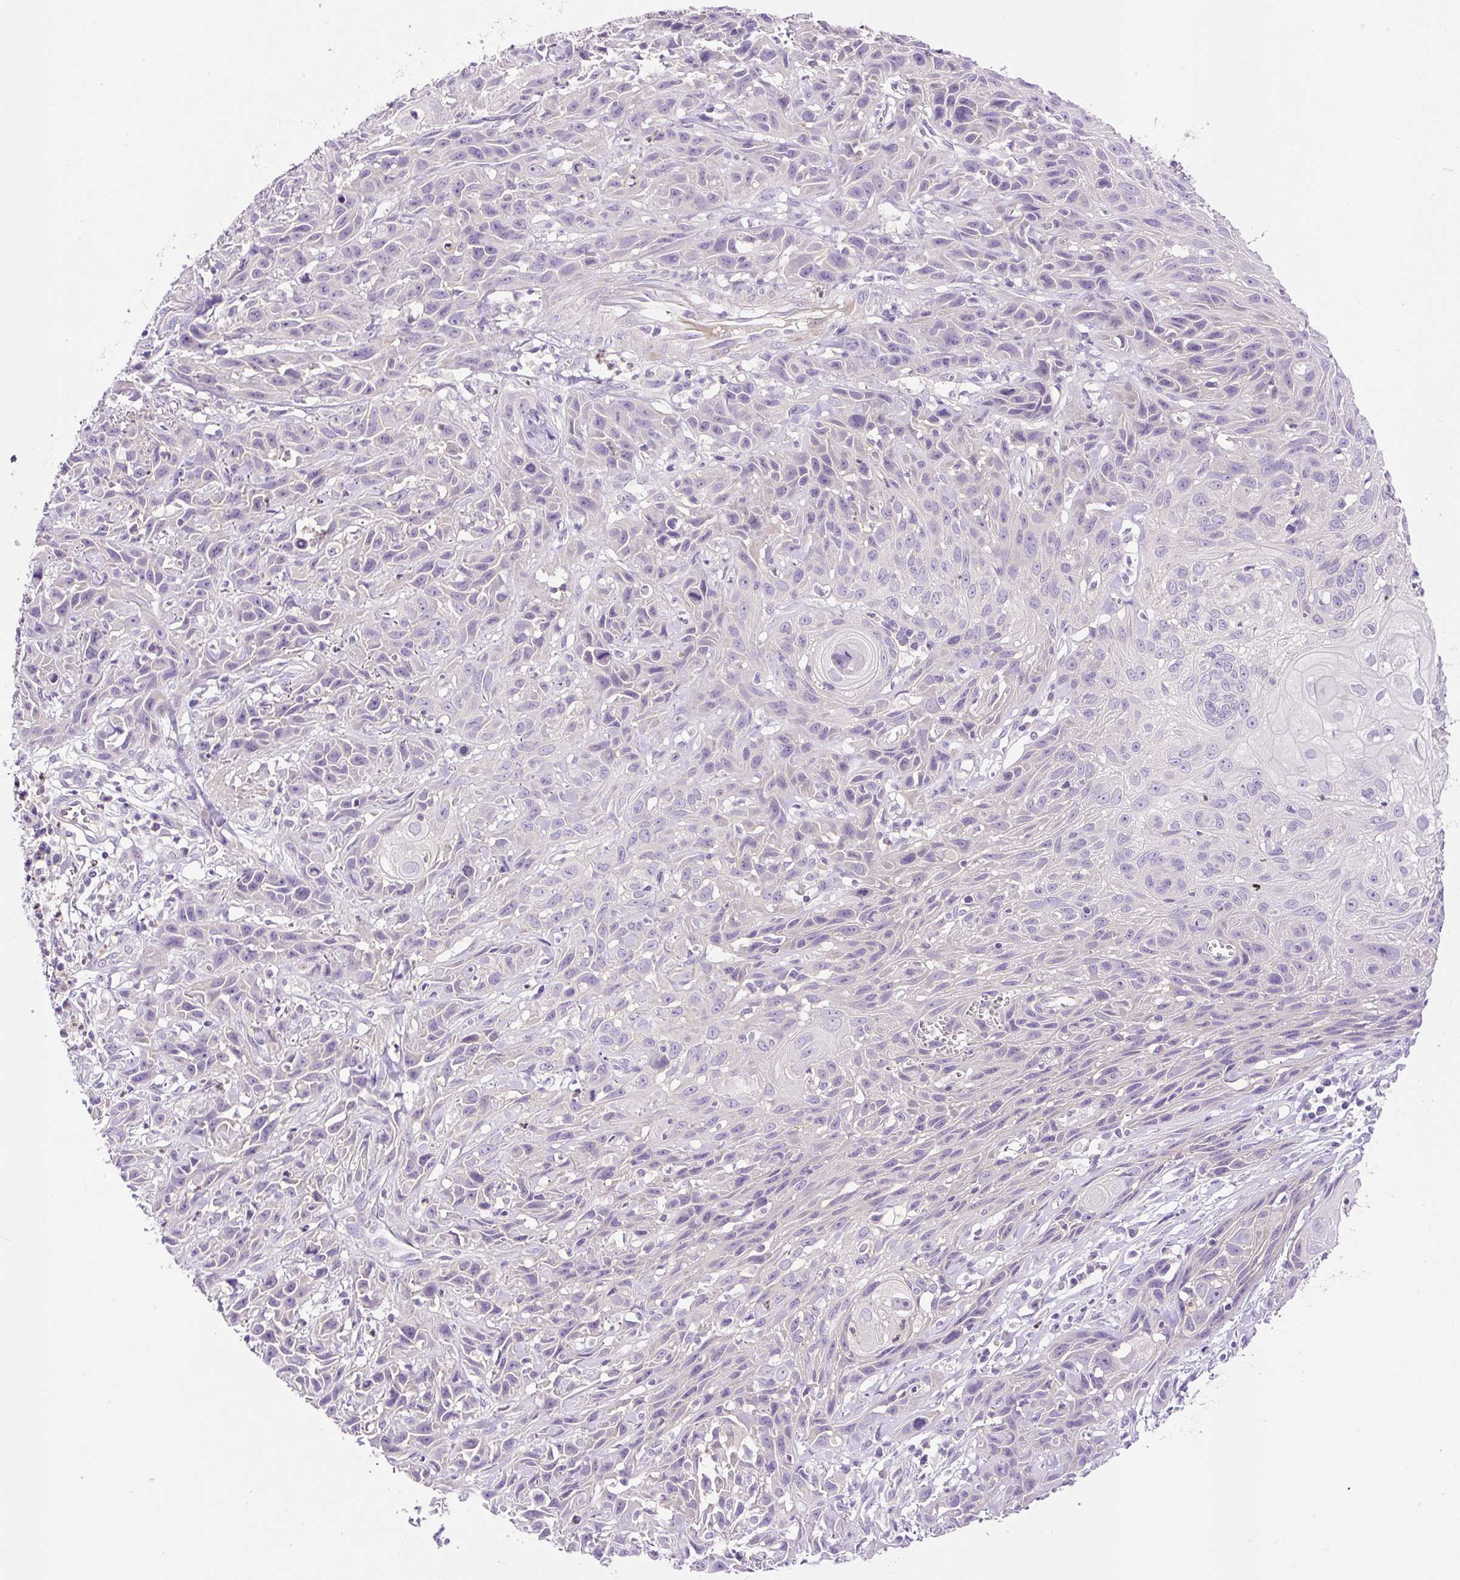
{"staining": {"intensity": "negative", "quantity": "none", "location": "none"}, "tissue": "skin cancer", "cell_type": "Tumor cells", "image_type": "cancer", "snomed": [{"axis": "morphology", "description": "Squamous cell carcinoma, NOS"}, {"axis": "topography", "description": "Skin"}, {"axis": "topography", "description": "Vulva"}], "caption": "Tumor cells show no significant positivity in skin squamous cell carcinoma.", "gene": "LHFPL5", "patient": {"sex": "female", "age": 83}}